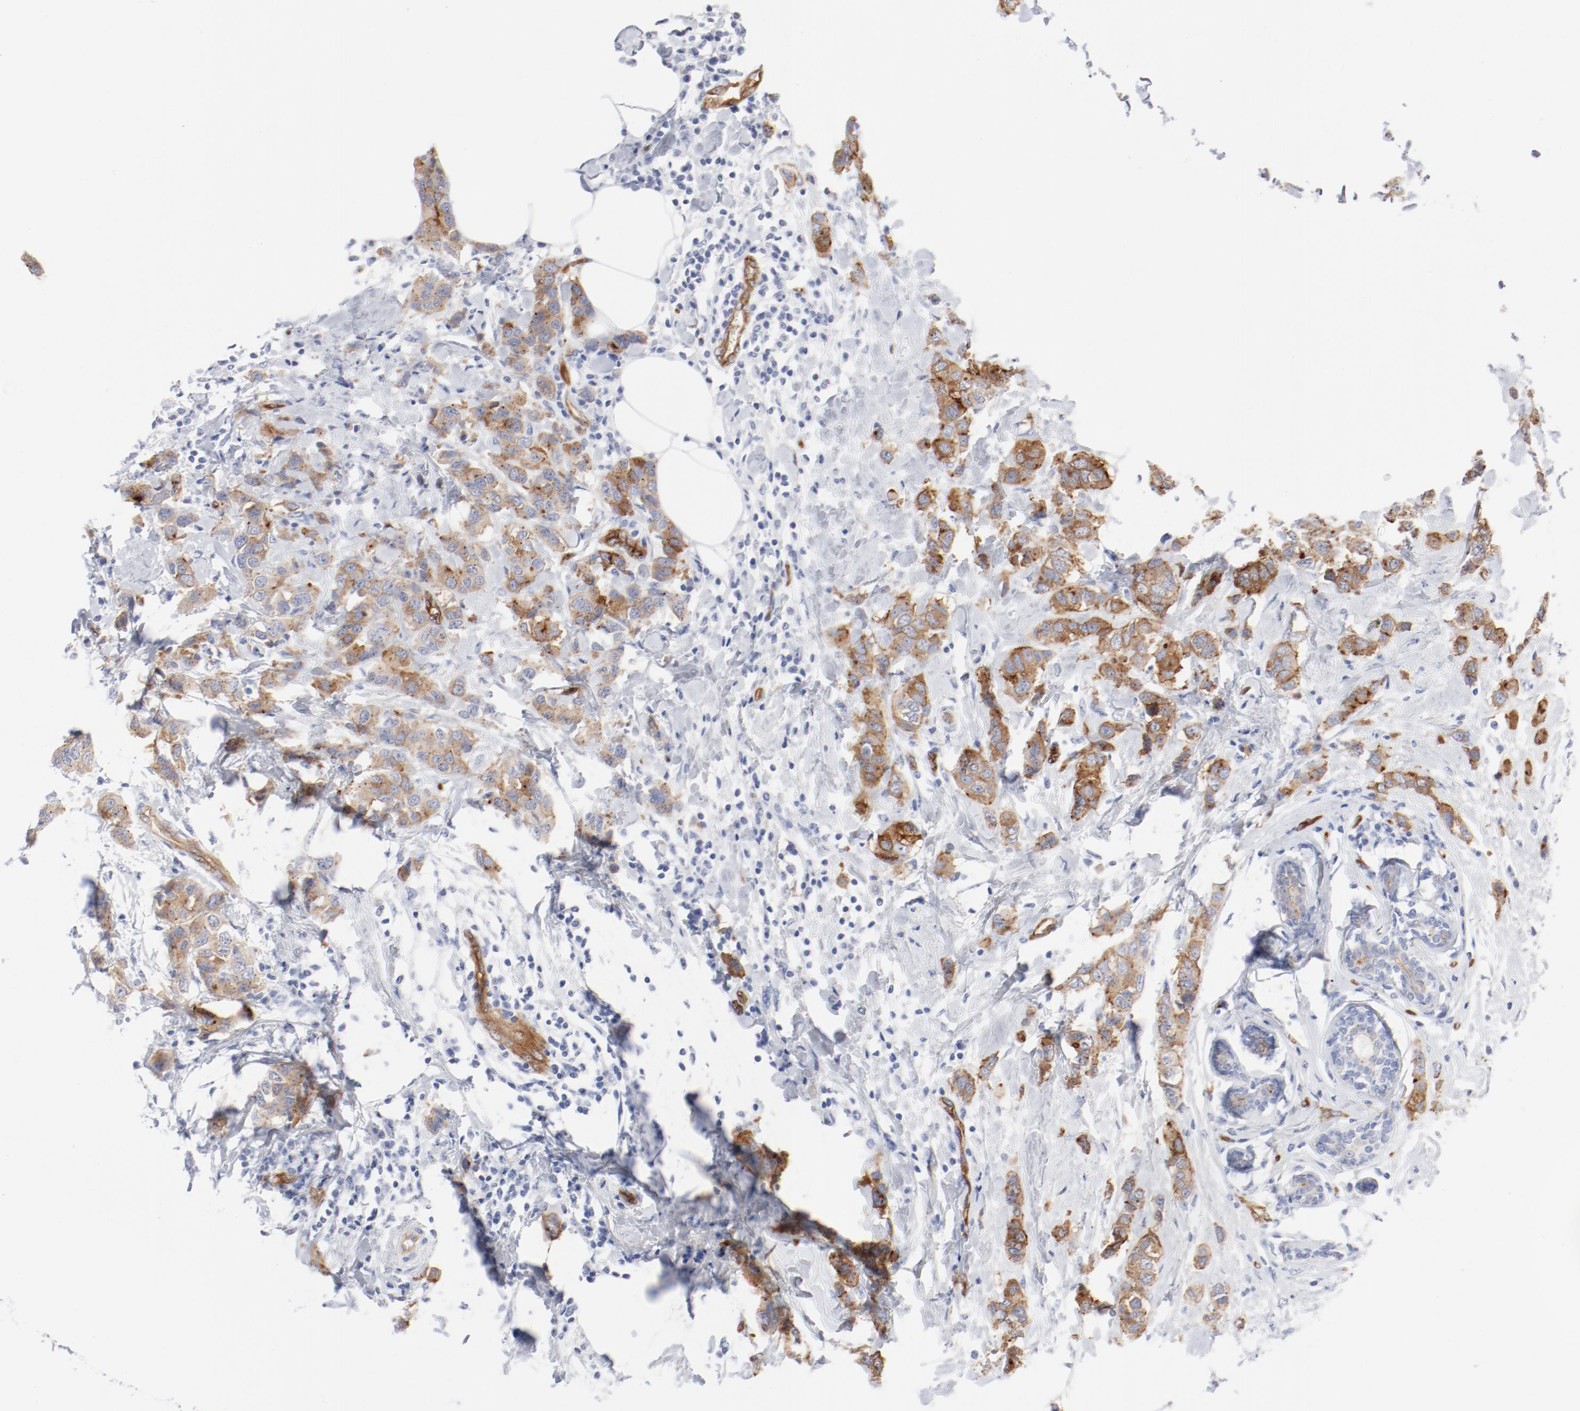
{"staining": {"intensity": "moderate", "quantity": ">75%", "location": "cytoplasmic/membranous"}, "tissue": "breast cancer", "cell_type": "Tumor cells", "image_type": "cancer", "snomed": [{"axis": "morphology", "description": "Normal tissue, NOS"}, {"axis": "morphology", "description": "Duct carcinoma"}, {"axis": "topography", "description": "Breast"}], "caption": "Brown immunohistochemical staining in human breast intraductal carcinoma exhibits moderate cytoplasmic/membranous staining in approximately >75% of tumor cells.", "gene": "SHANK3", "patient": {"sex": "female", "age": 50}}